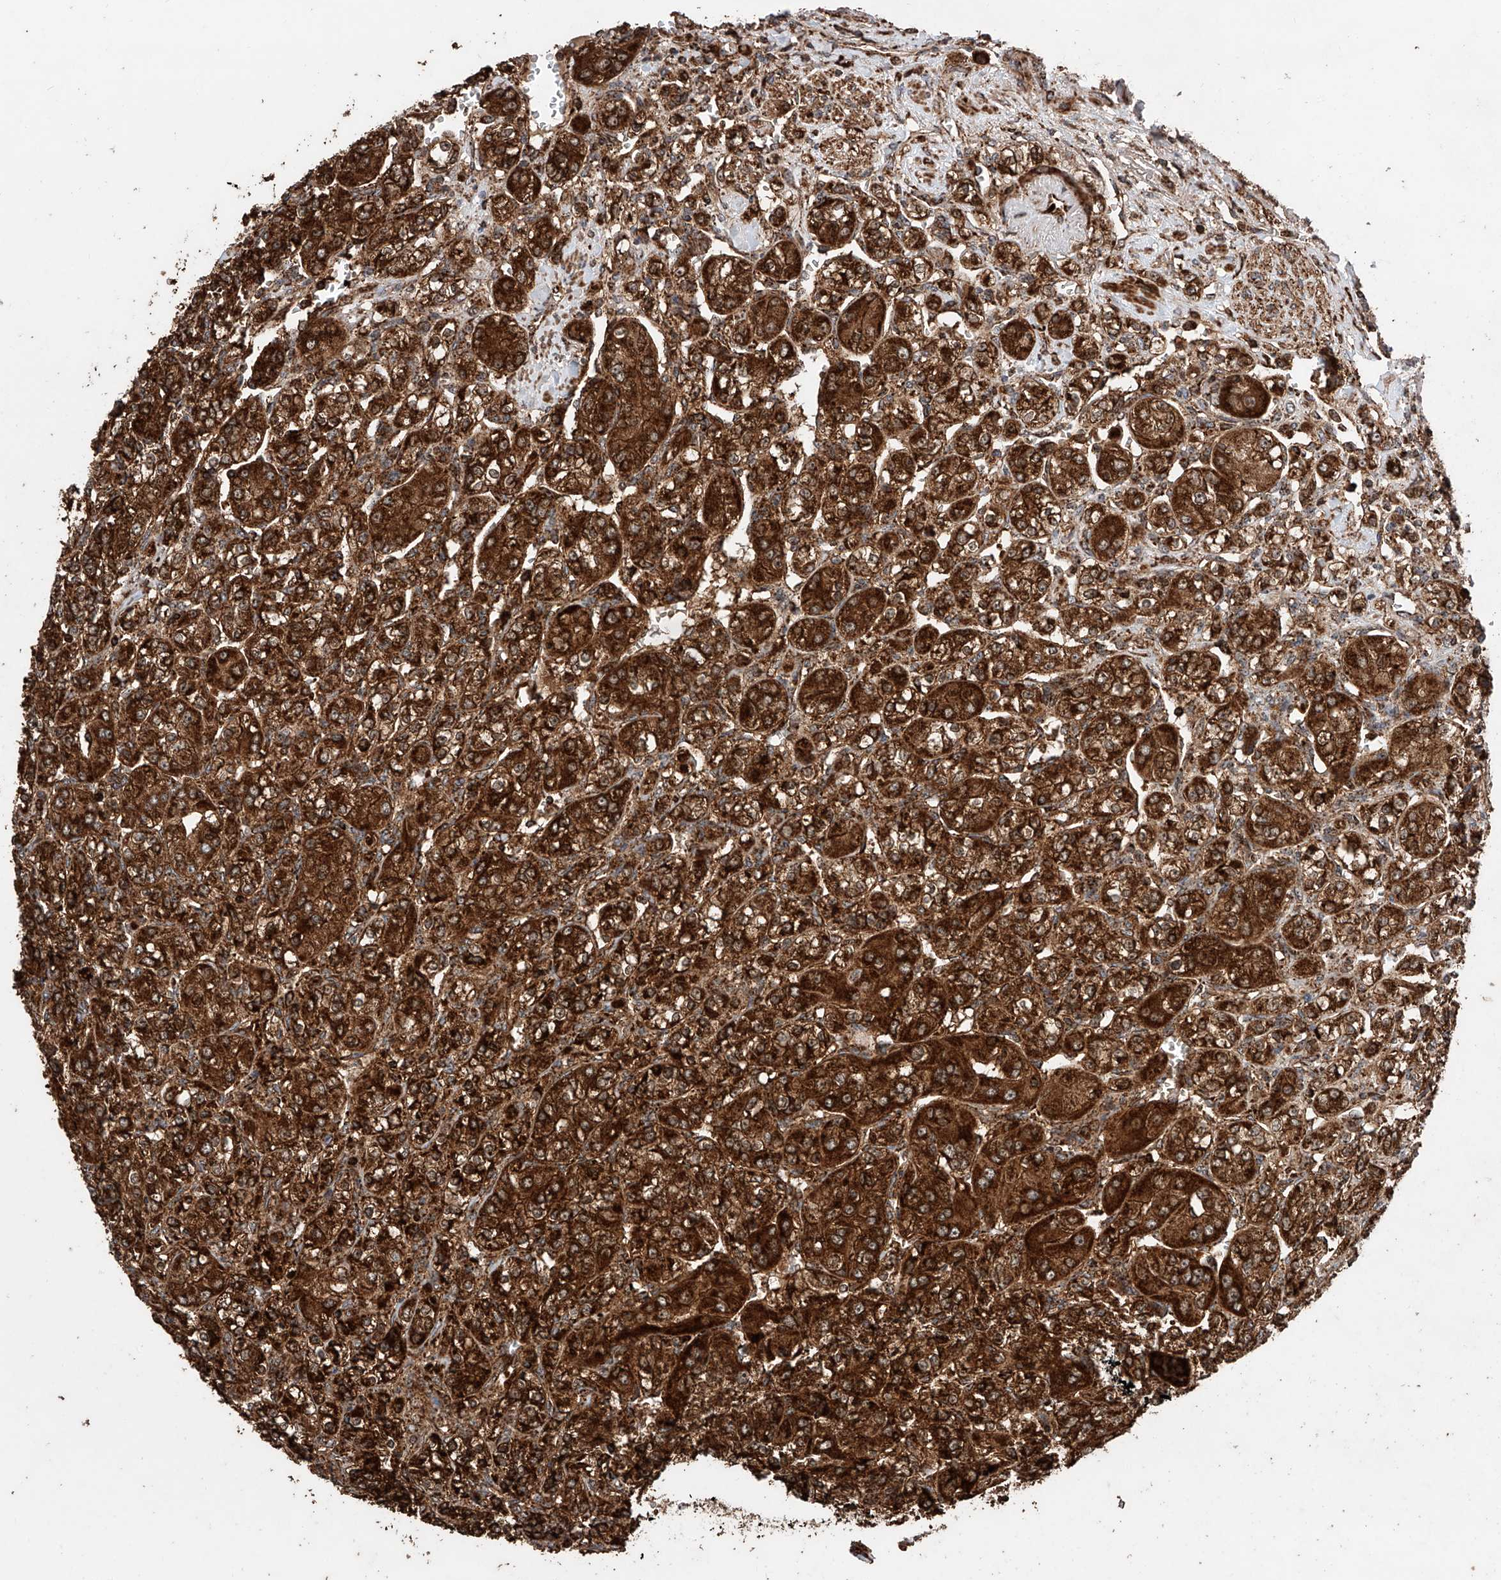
{"staining": {"intensity": "strong", "quantity": ">75%", "location": "cytoplasmic/membranous"}, "tissue": "renal cancer", "cell_type": "Tumor cells", "image_type": "cancer", "snomed": [{"axis": "morphology", "description": "Adenocarcinoma, NOS"}, {"axis": "topography", "description": "Kidney"}], "caption": "A histopathology image showing strong cytoplasmic/membranous expression in about >75% of tumor cells in renal adenocarcinoma, as visualized by brown immunohistochemical staining.", "gene": "PISD", "patient": {"sex": "male", "age": 77}}